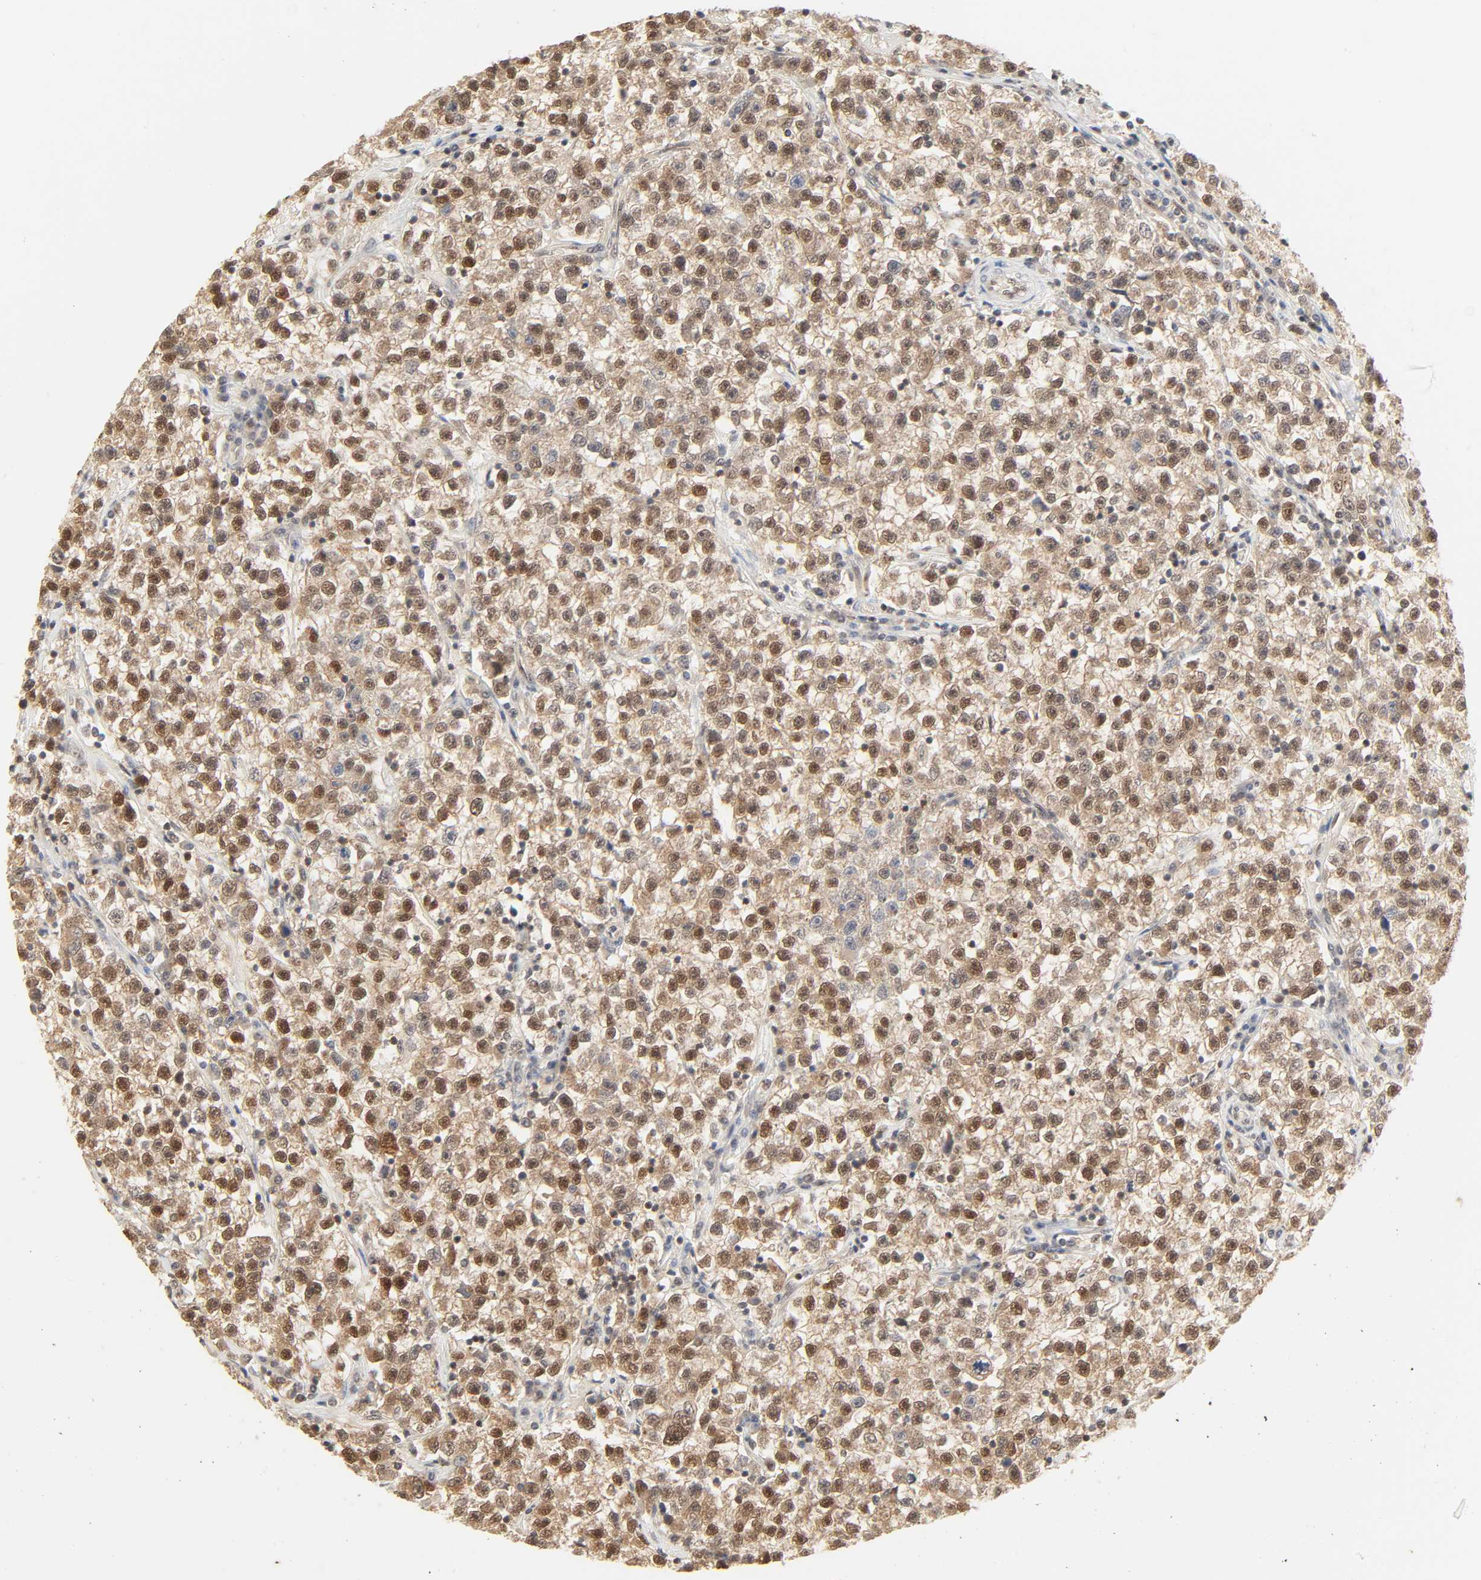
{"staining": {"intensity": "moderate", "quantity": "25%-75%", "location": "cytoplasmic/membranous,nuclear"}, "tissue": "testis cancer", "cell_type": "Tumor cells", "image_type": "cancer", "snomed": [{"axis": "morphology", "description": "Seminoma, NOS"}, {"axis": "topography", "description": "Testis"}], "caption": "Brown immunohistochemical staining in testis cancer demonstrates moderate cytoplasmic/membranous and nuclear staining in approximately 25%-75% of tumor cells.", "gene": "UBC", "patient": {"sex": "male", "age": 22}}